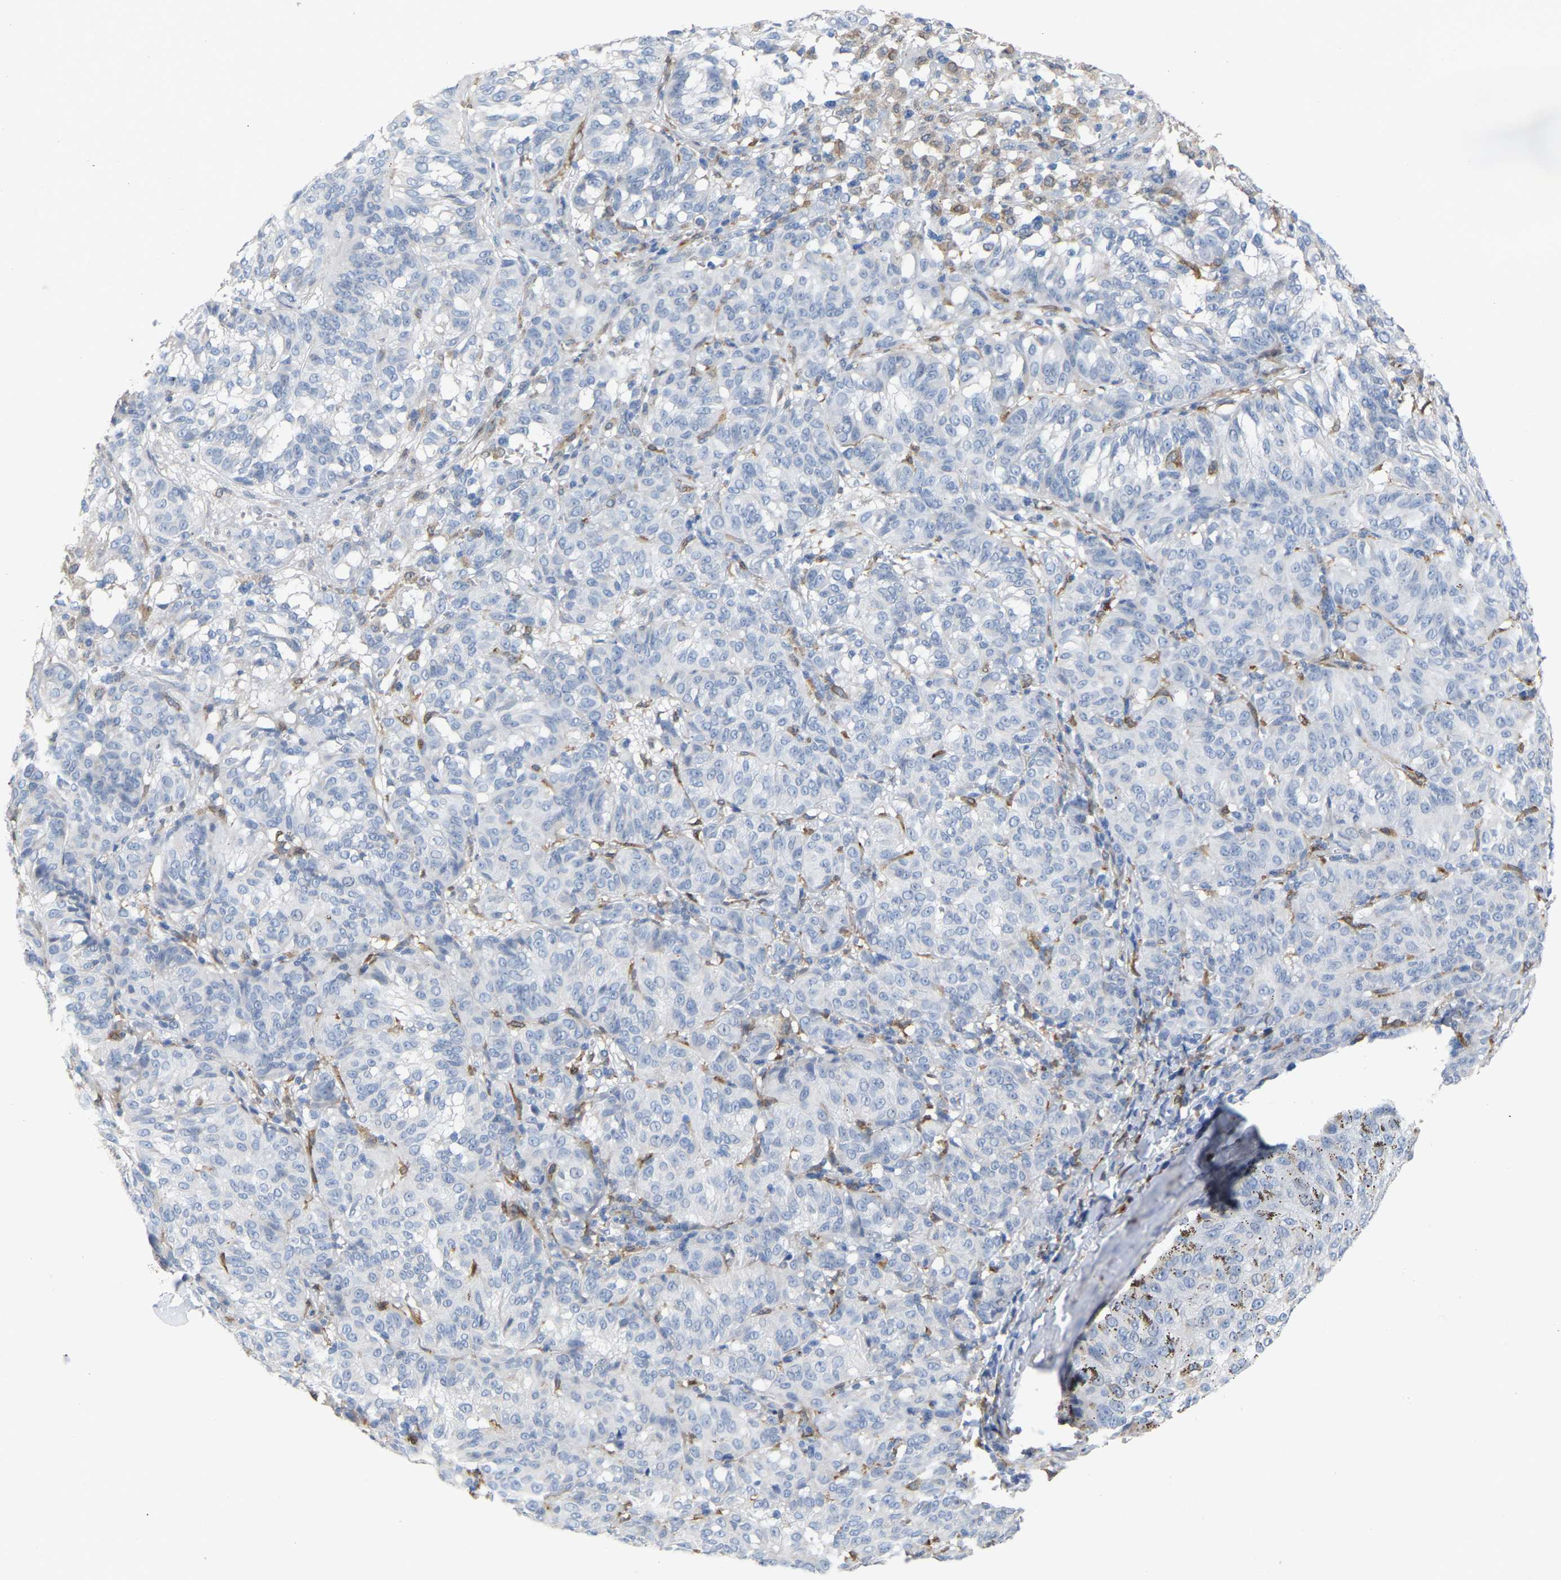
{"staining": {"intensity": "negative", "quantity": "none", "location": "none"}, "tissue": "melanoma", "cell_type": "Tumor cells", "image_type": "cancer", "snomed": [{"axis": "morphology", "description": "Malignant melanoma, NOS"}, {"axis": "topography", "description": "Skin"}], "caption": "High magnification brightfield microscopy of melanoma stained with DAB (3,3'-diaminobenzidine) (brown) and counterstained with hematoxylin (blue): tumor cells show no significant expression.", "gene": "PTGS1", "patient": {"sex": "female", "age": 72}}